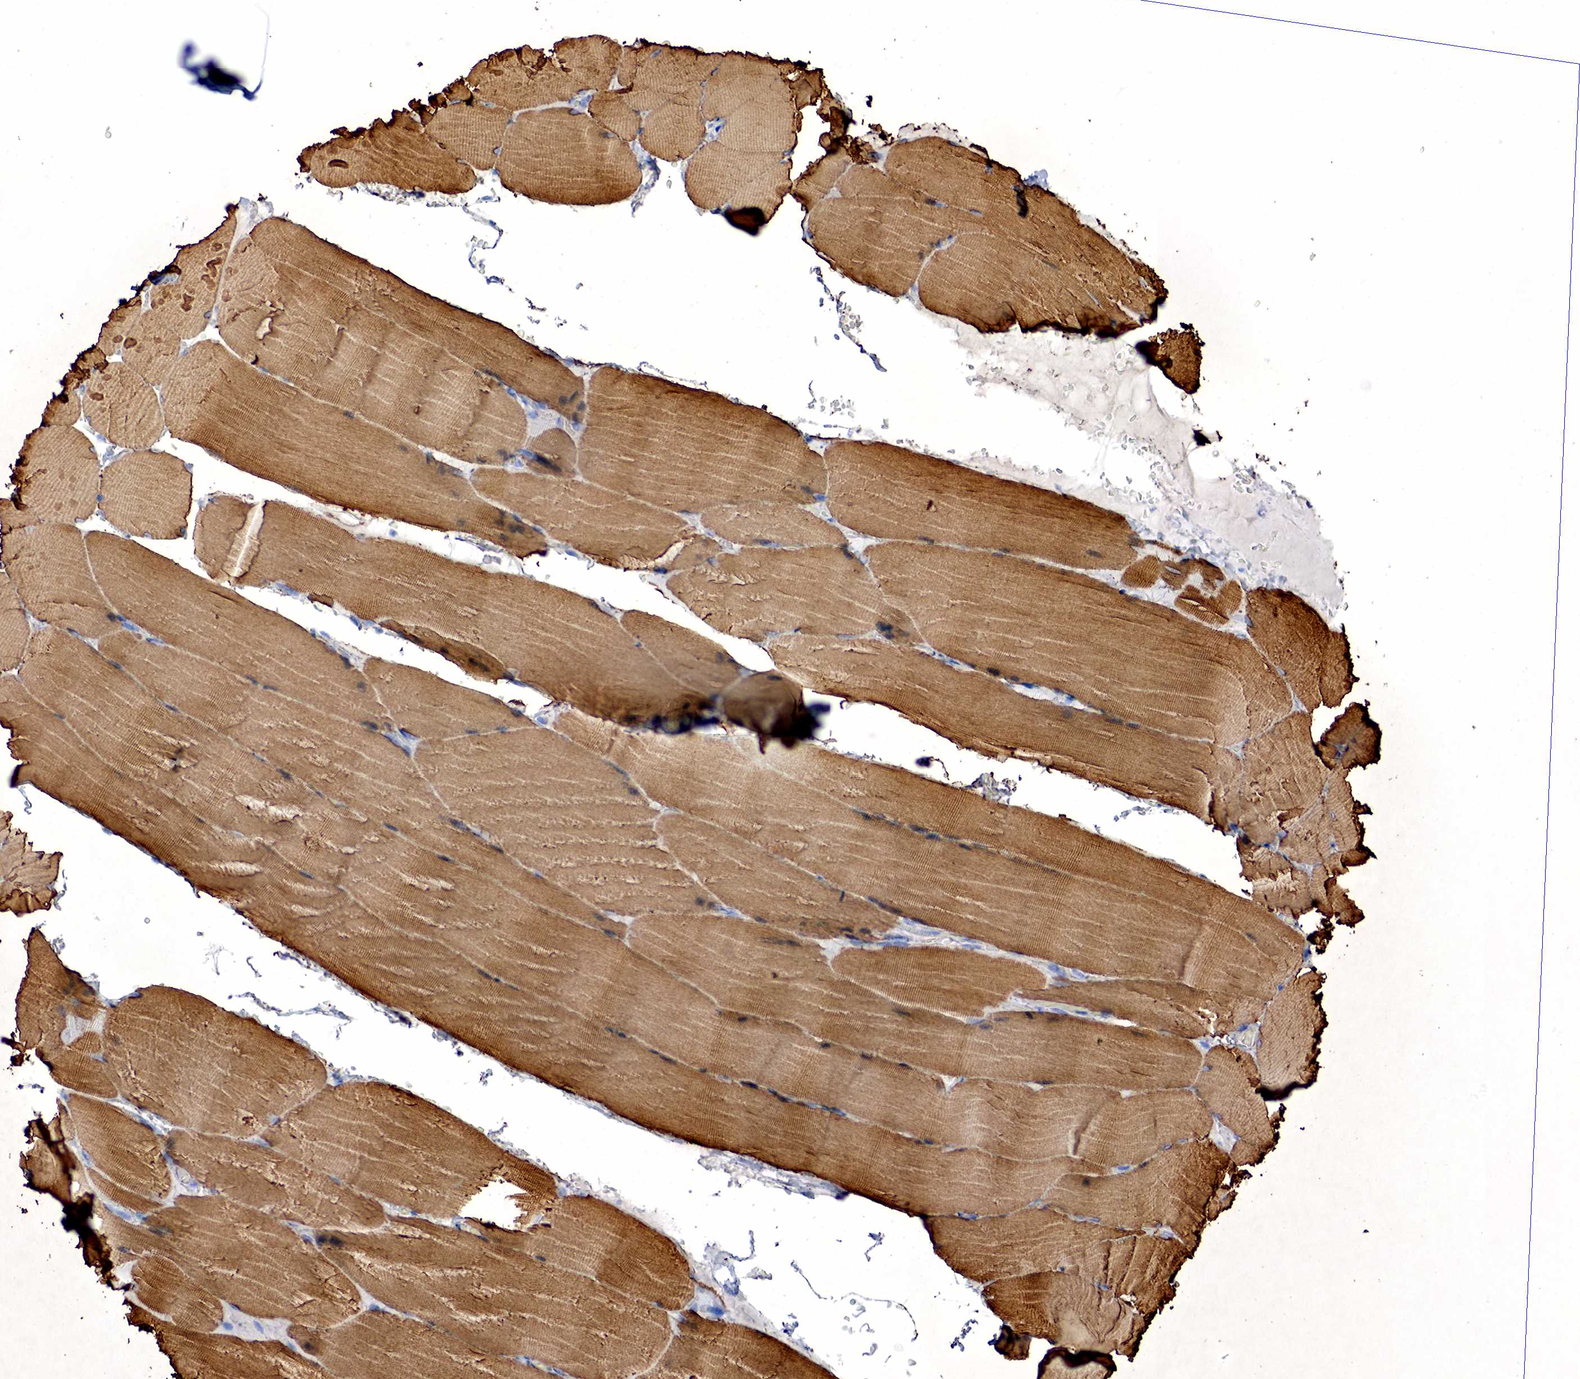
{"staining": {"intensity": "strong", "quantity": ">75%", "location": "cytoplasmic/membranous"}, "tissue": "skeletal muscle", "cell_type": "Myocytes", "image_type": "normal", "snomed": [{"axis": "morphology", "description": "Normal tissue, NOS"}, {"axis": "topography", "description": "Skeletal muscle"}], "caption": "About >75% of myocytes in unremarkable skeletal muscle display strong cytoplasmic/membranous protein expression as visualized by brown immunohistochemical staining.", "gene": "ACTA1", "patient": {"sex": "male", "age": 71}}